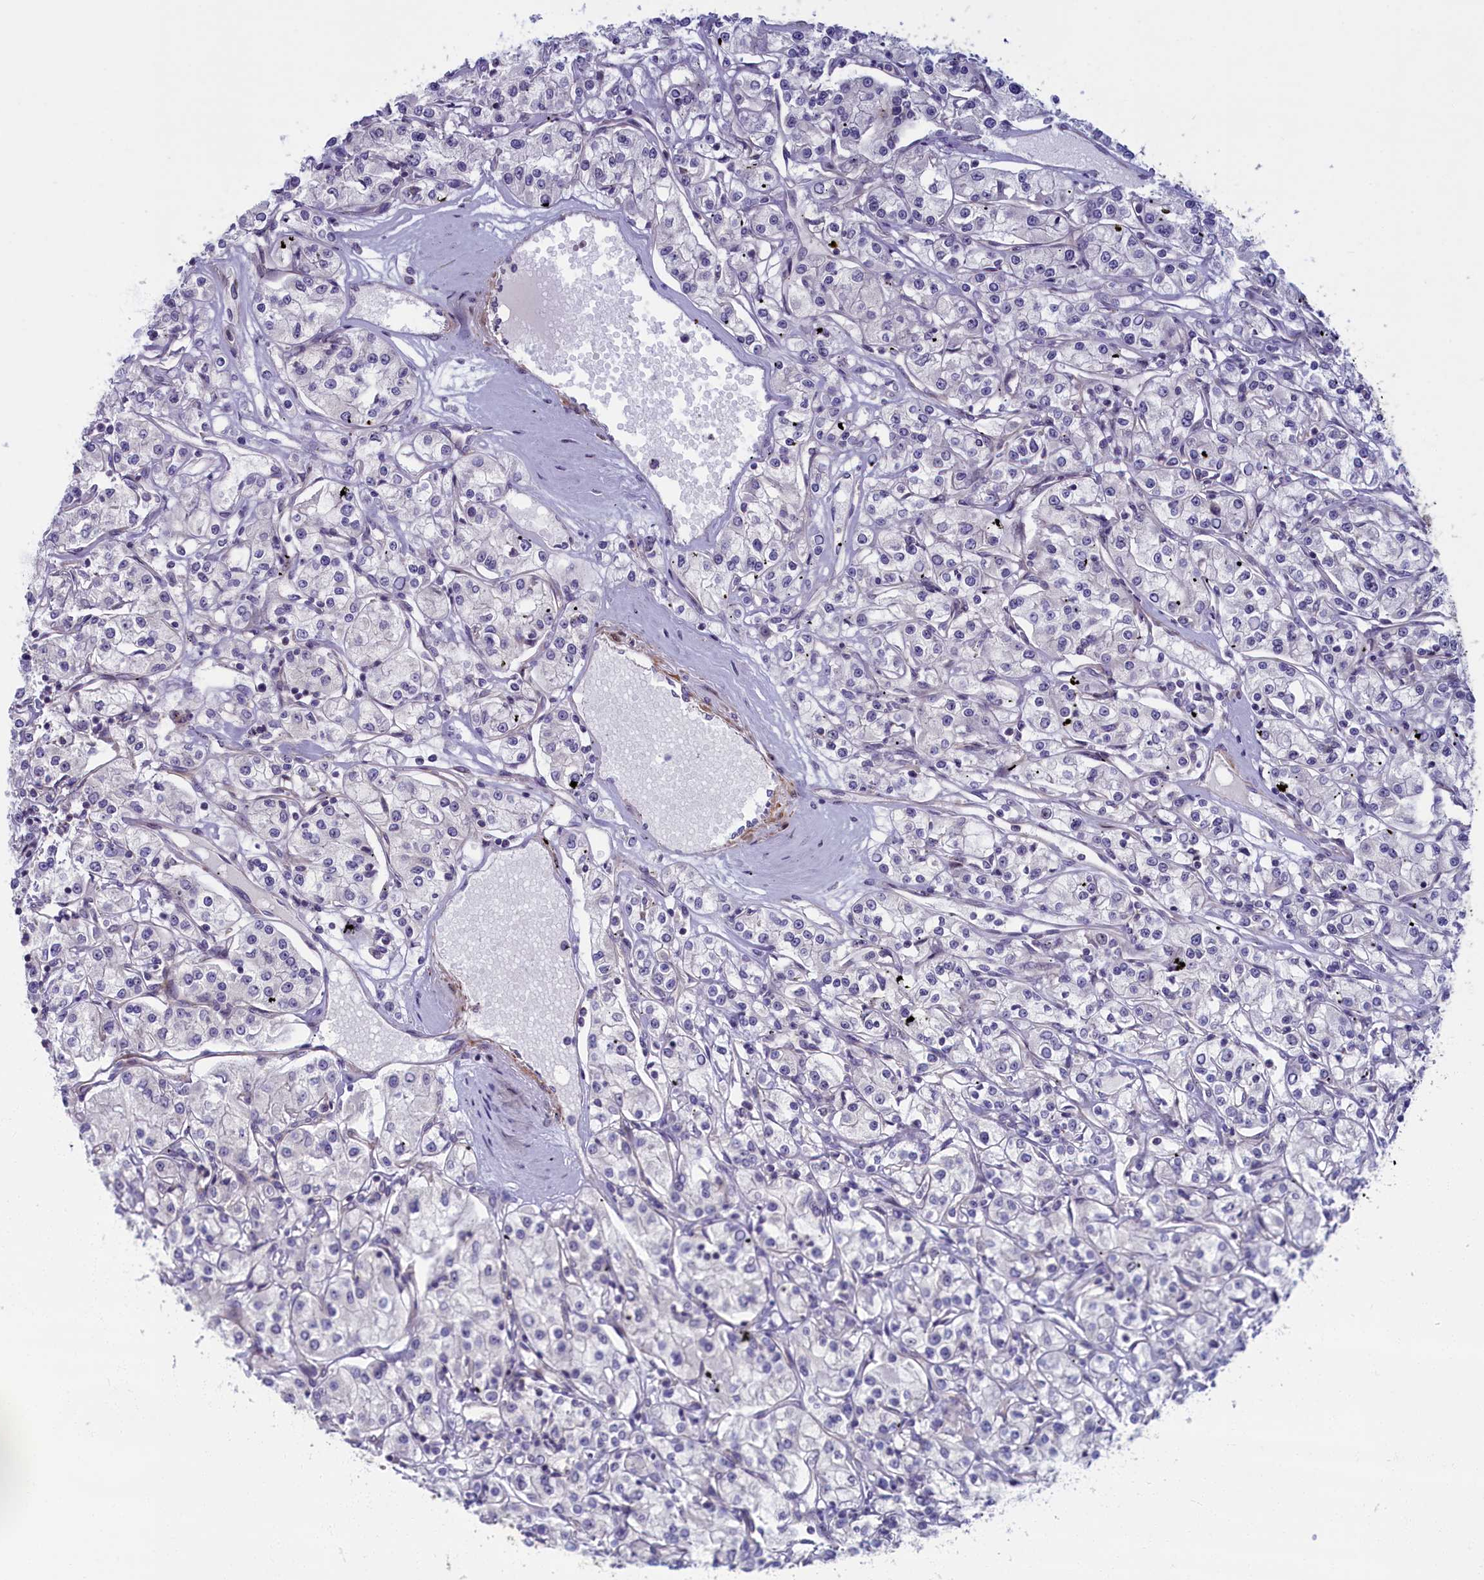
{"staining": {"intensity": "negative", "quantity": "none", "location": "none"}, "tissue": "renal cancer", "cell_type": "Tumor cells", "image_type": "cancer", "snomed": [{"axis": "morphology", "description": "Adenocarcinoma, NOS"}, {"axis": "topography", "description": "Kidney"}], "caption": "Histopathology image shows no protein expression in tumor cells of renal cancer tissue.", "gene": "TRPM4", "patient": {"sex": "female", "age": 59}}